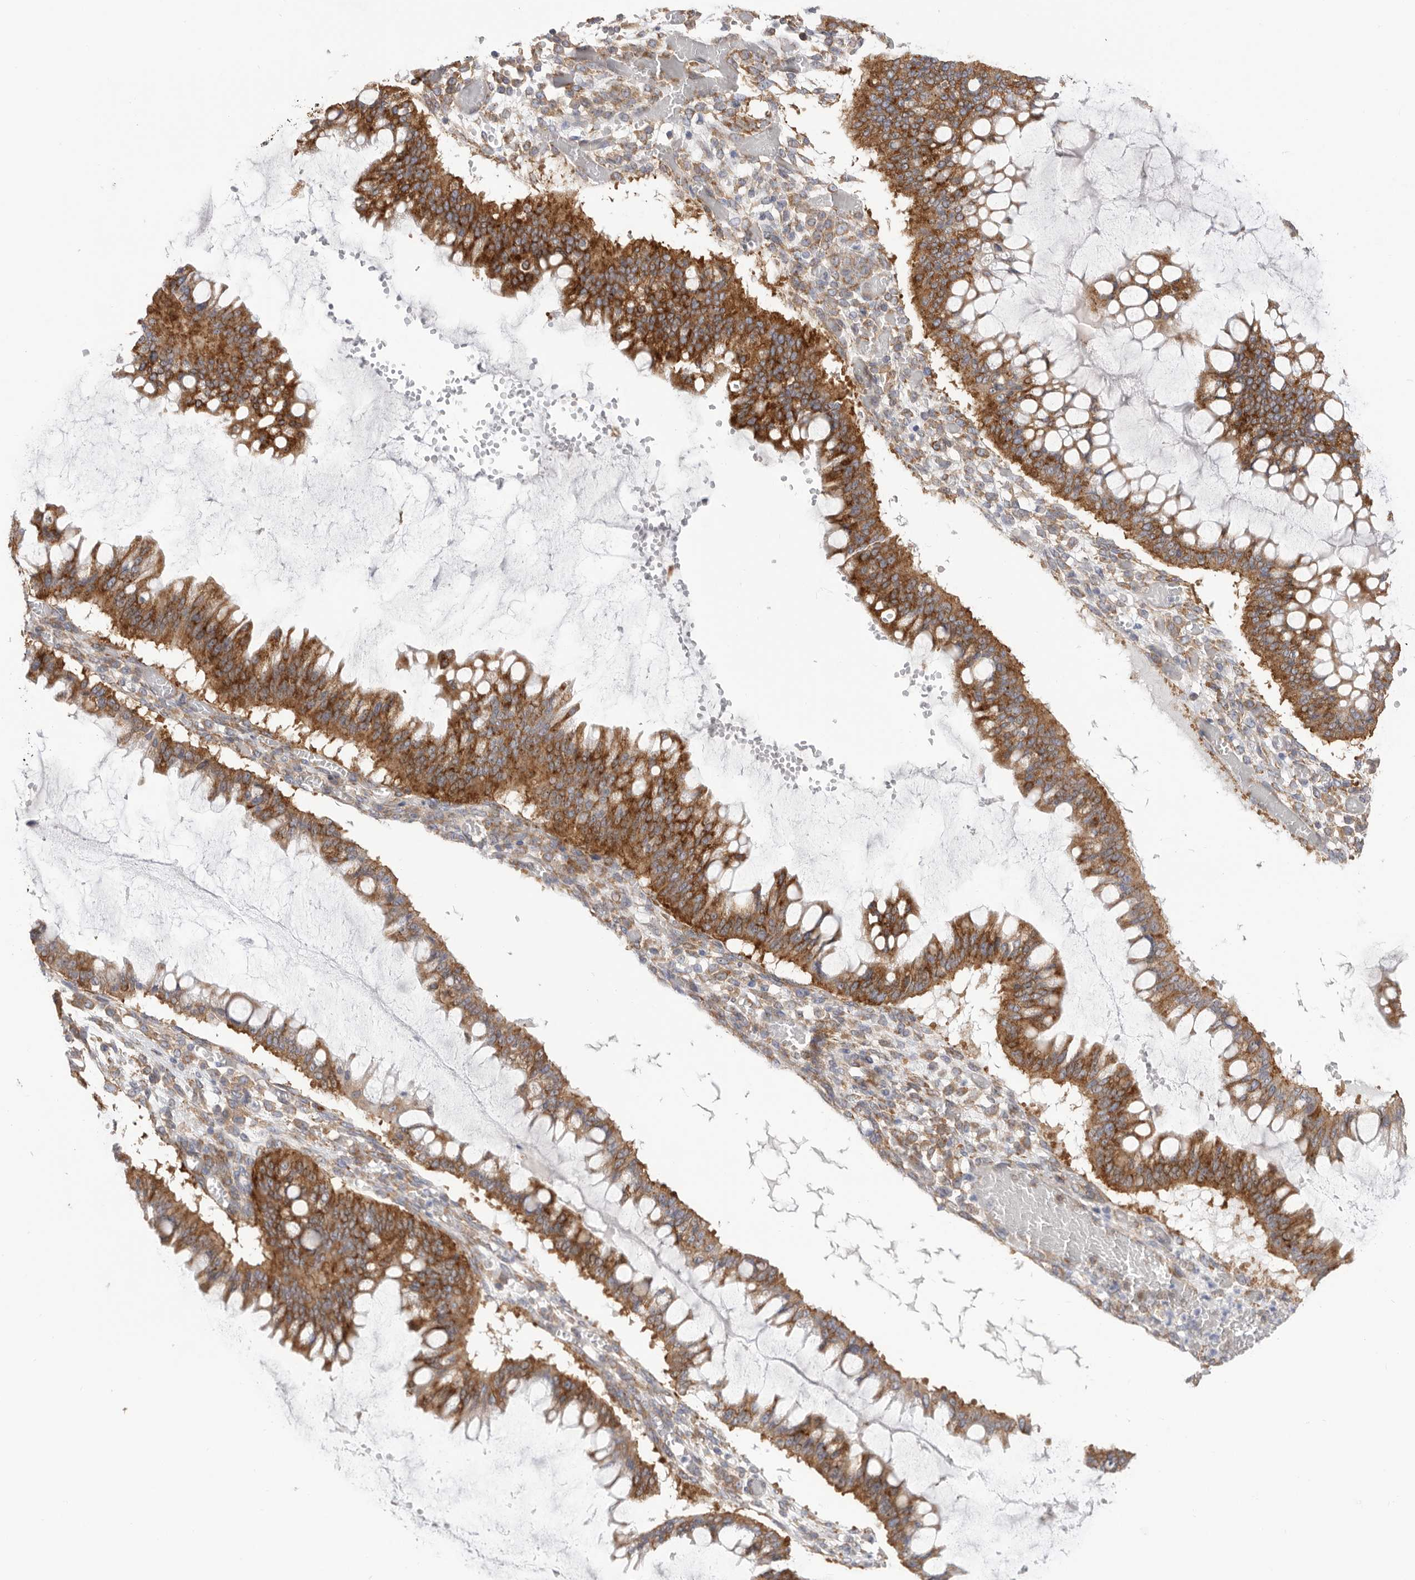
{"staining": {"intensity": "strong", "quantity": ">75%", "location": "cytoplasmic/membranous"}, "tissue": "ovarian cancer", "cell_type": "Tumor cells", "image_type": "cancer", "snomed": [{"axis": "morphology", "description": "Cystadenocarcinoma, mucinous, NOS"}, {"axis": "topography", "description": "Ovary"}], "caption": "Mucinous cystadenocarcinoma (ovarian) was stained to show a protein in brown. There is high levels of strong cytoplasmic/membranous positivity in about >75% of tumor cells. The protein of interest is shown in brown color, while the nuclei are stained blue.", "gene": "SERBP1", "patient": {"sex": "female", "age": 73}}